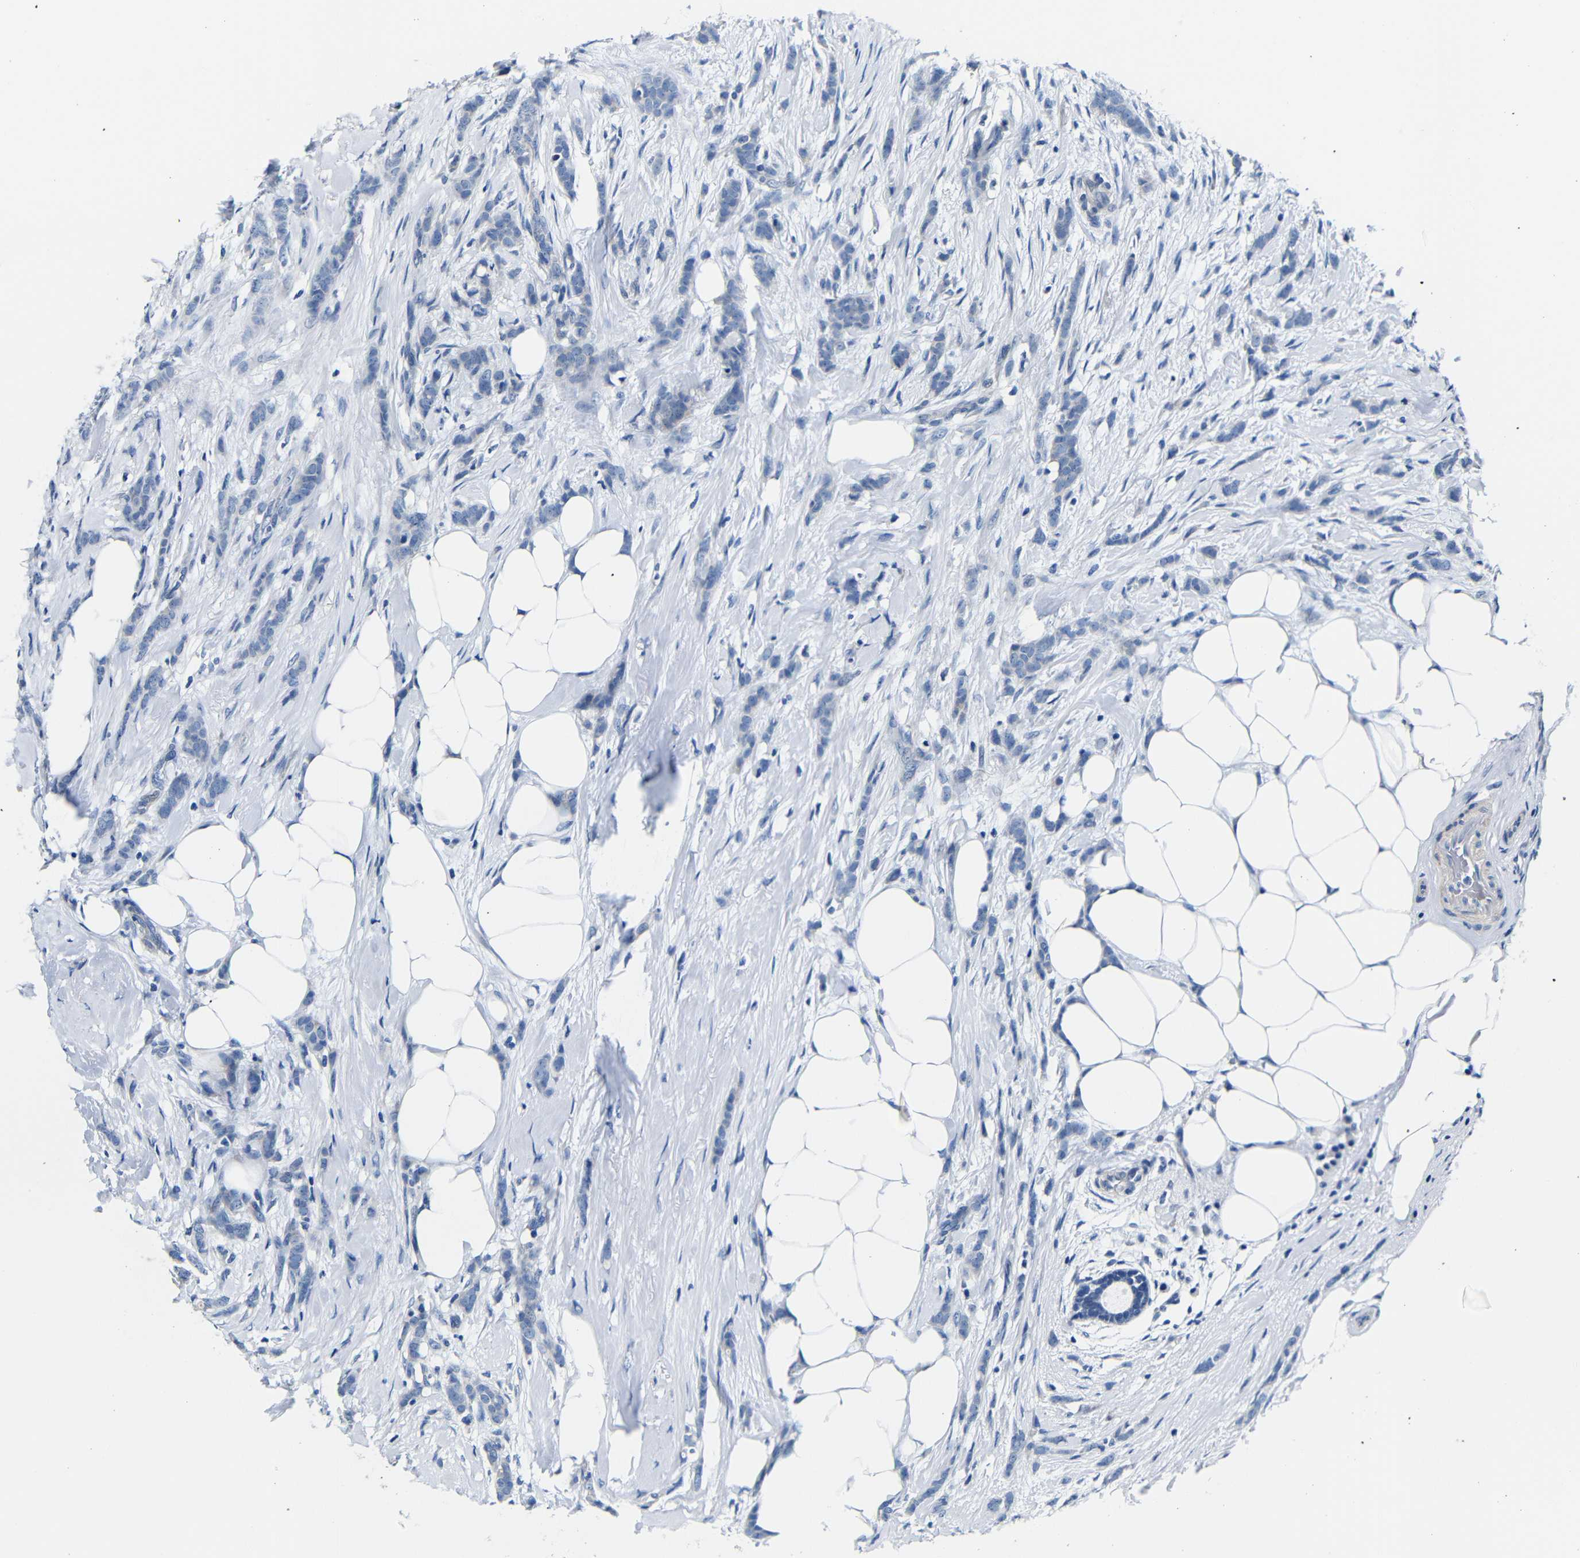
{"staining": {"intensity": "negative", "quantity": "none", "location": "none"}, "tissue": "breast cancer", "cell_type": "Tumor cells", "image_type": "cancer", "snomed": [{"axis": "morphology", "description": "Lobular carcinoma, in situ"}, {"axis": "morphology", "description": "Lobular carcinoma"}, {"axis": "topography", "description": "Breast"}], "caption": "This is a histopathology image of immunohistochemistry (IHC) staining of breast cancer, which shows no positivity in tumor cells. Brightfield microscopy of immunohistochemistry (IHC) stained with DAB (3,3'-diaminobenzidine) (brown) and hematoxylin (blue), captured at high magnification.", "gene": "TNFAIP1", "patient": {"sex": "female", "age": 41}}